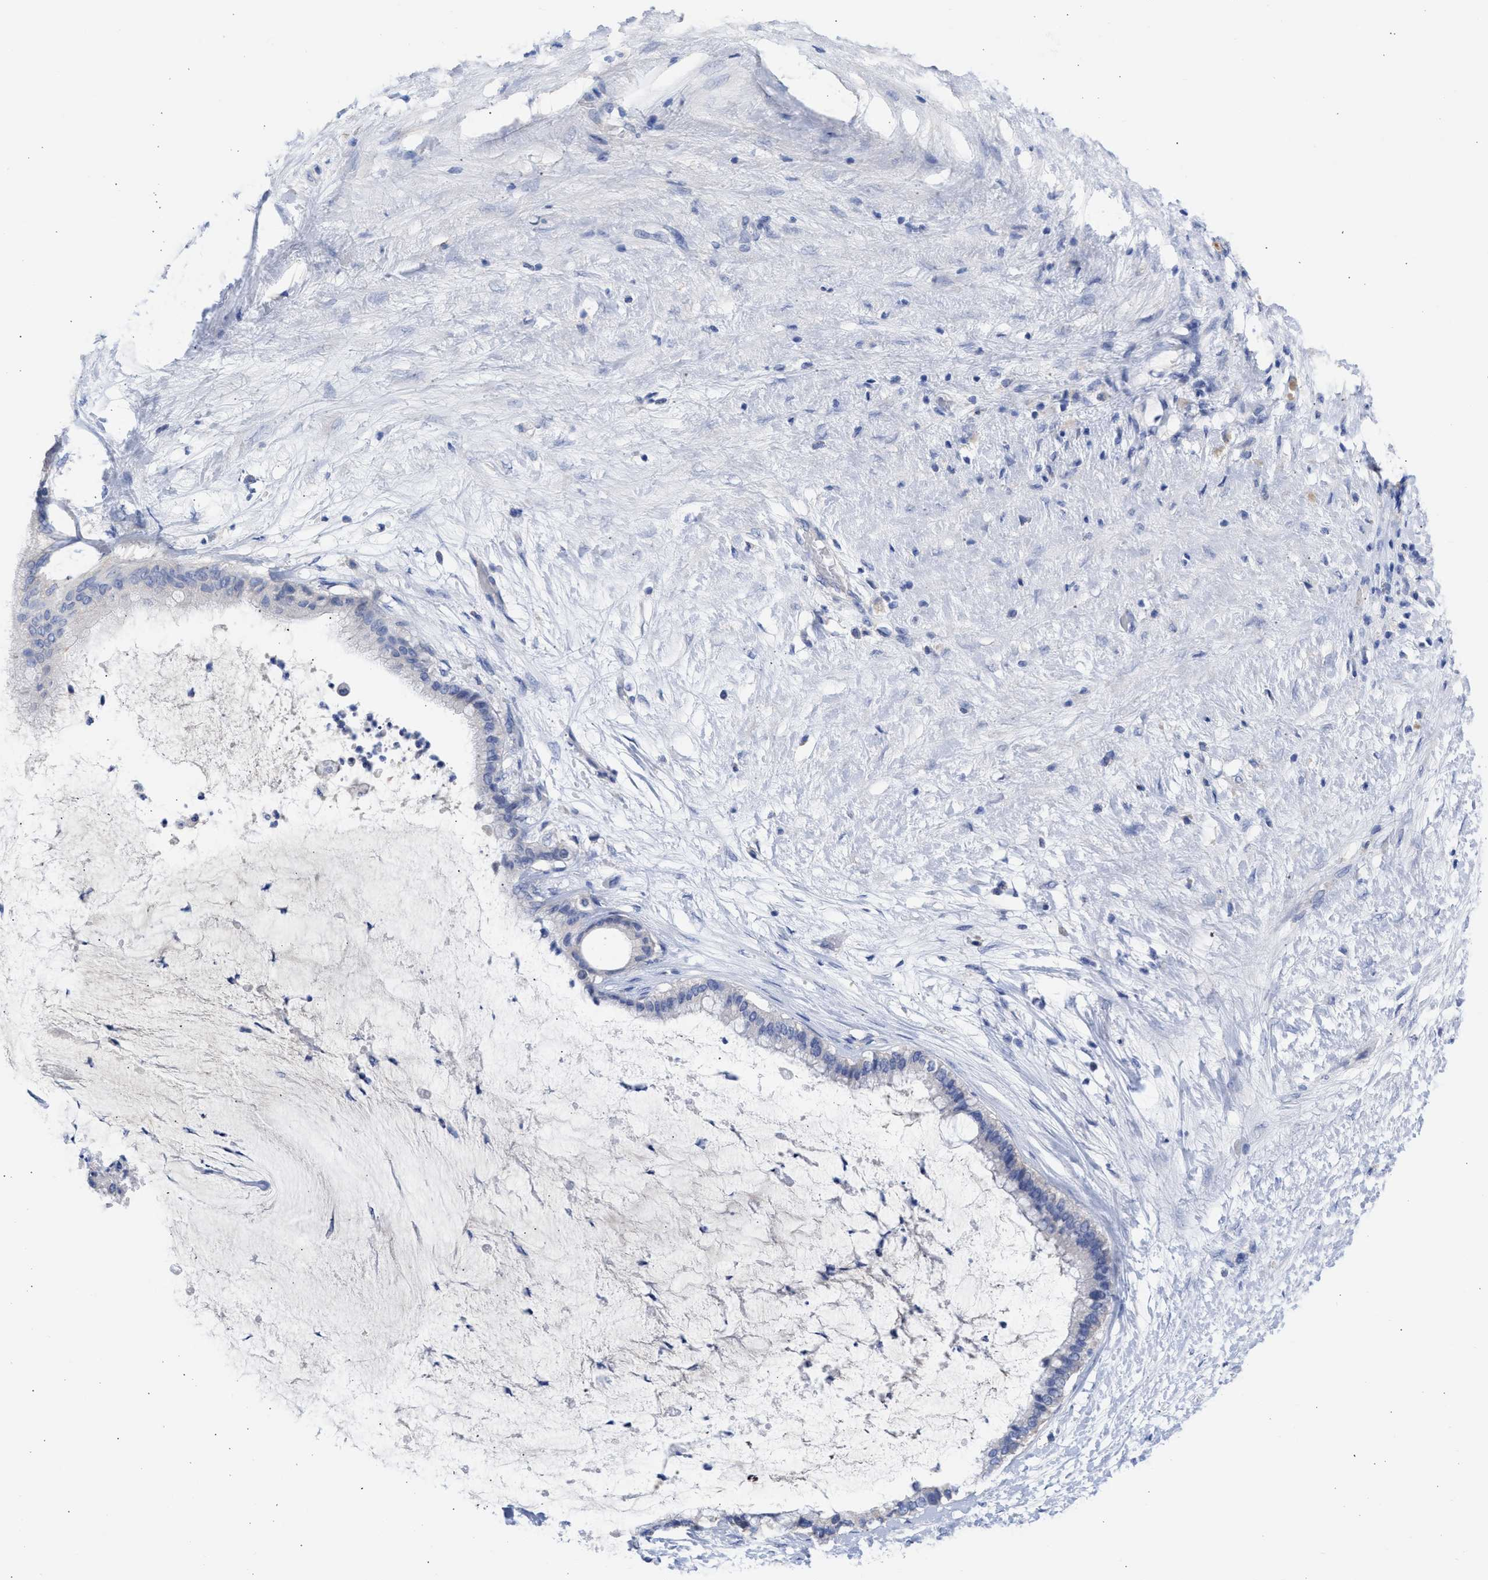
{"staining": {"intensity": "negative", "quantity": "none", "location": "none"}, "tissue": "pancreatic cancer", "cell_type": "Tumor cells", "image_type": "cancer", "snomed": [{"axis": "morphology", "description": "Adenocarcinoma, NOS"}, {"axis": "topography", "description": "Pancreas"}], "caption": "A high-resolution histopathology image shows immunohistochemistry (IHC) staining of pancreatic cancer (adenocarcinoma), which exhibits no significant staining in tumor cells.", "gene": "RSPH1", "patient": {"sex": "male", "age": 41}}